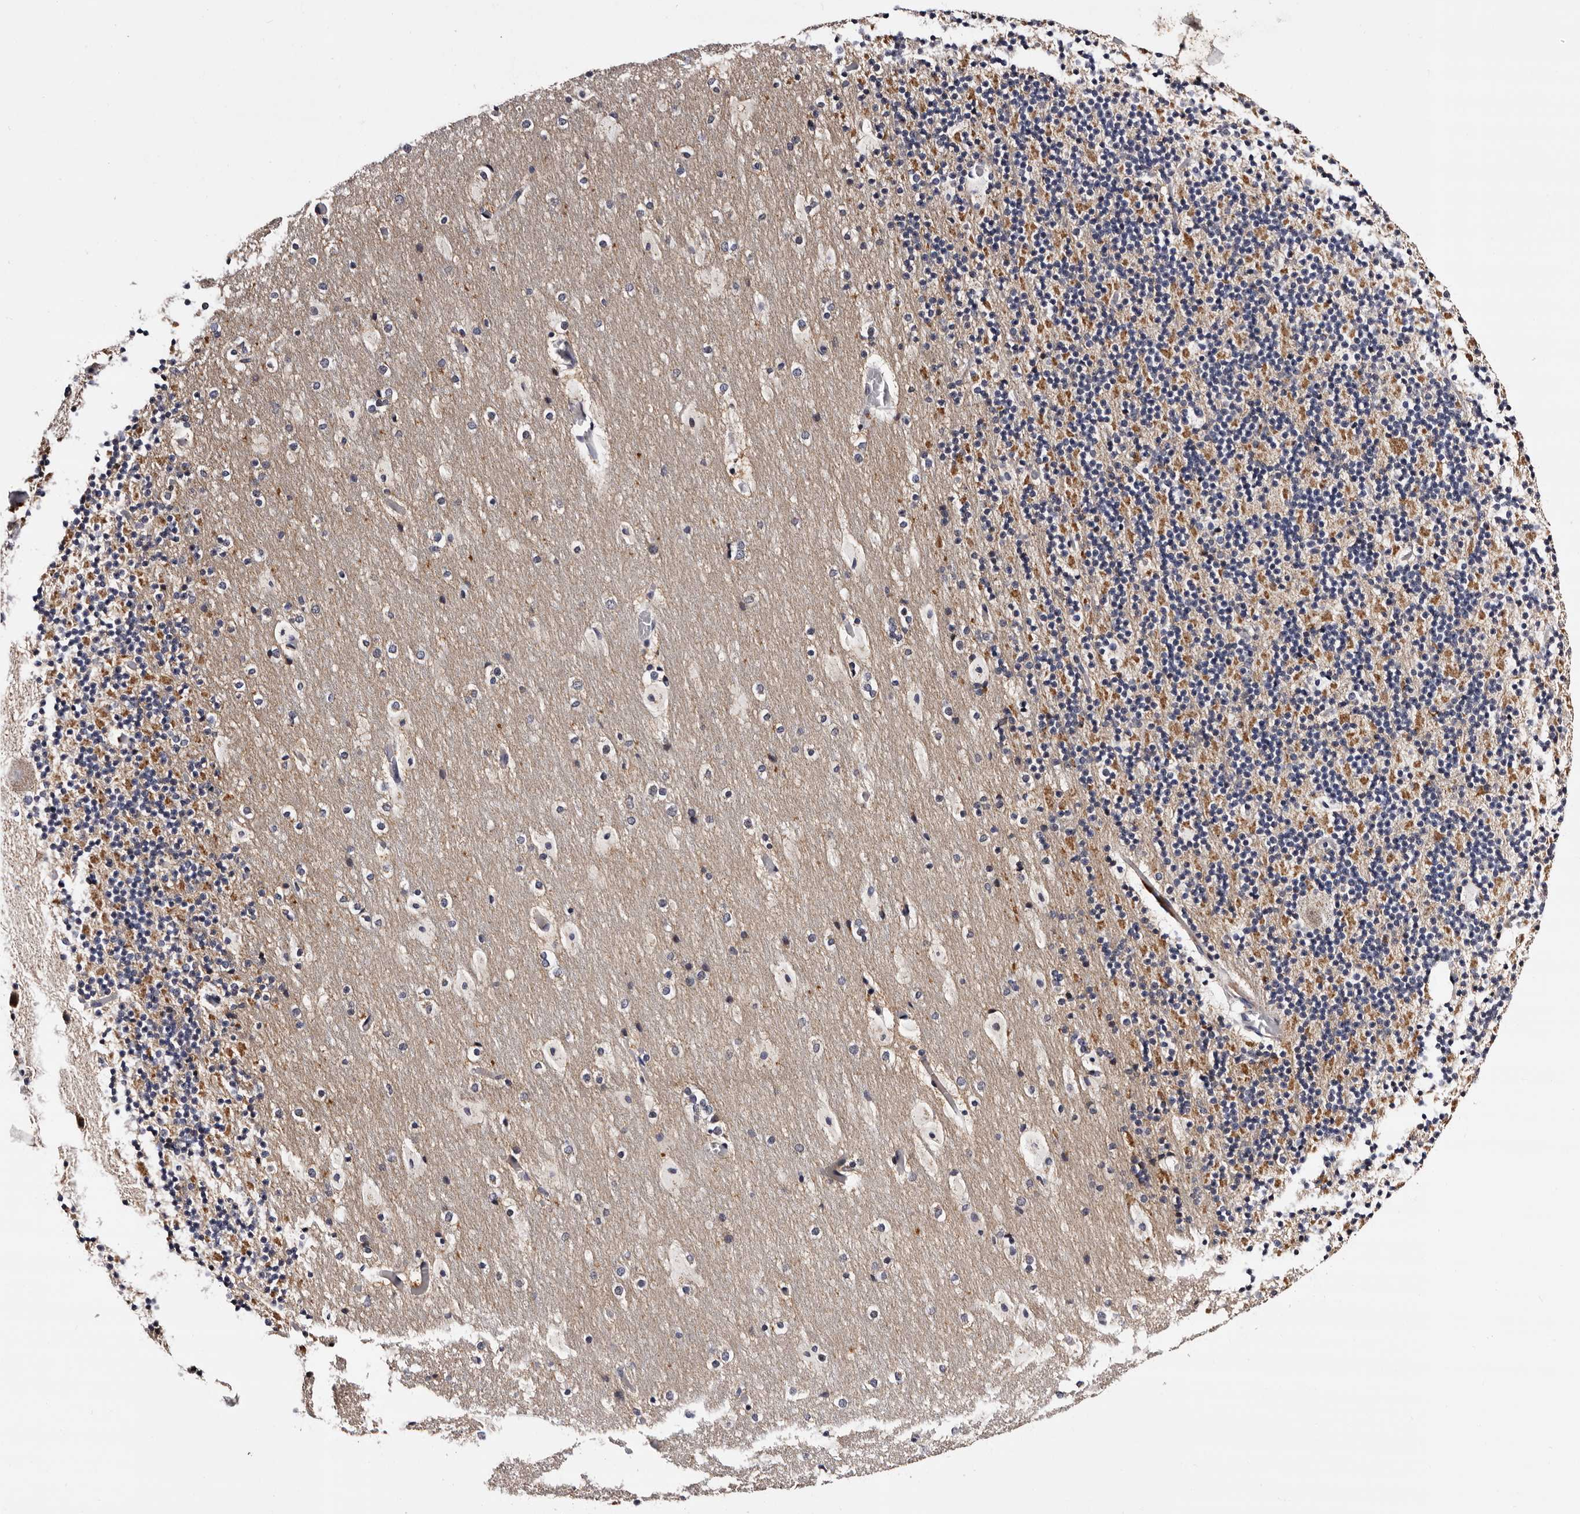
{"staining": {"intensity": "moderate", "quantity": "<25%", "location": "cytoplasmic/membranous"}, "tissue": "cerebellum", "cell_type": "Cells in granular layer", "image_type": "normal", "snomed": [{"axis": "morphology", "description": "Normal tissue, NOS"}, {"axis": "topography", "description": "Cerebellum"}], "caption": "Protein positivity by immunohistochemistry (IHC) reveals moderate cytoplasmic/membranous expression in about <25% of cells in granular layer in unremarkable cerebellum.", "gene": "TAF4B", "patient": {"sex": "male", "age": 57}}